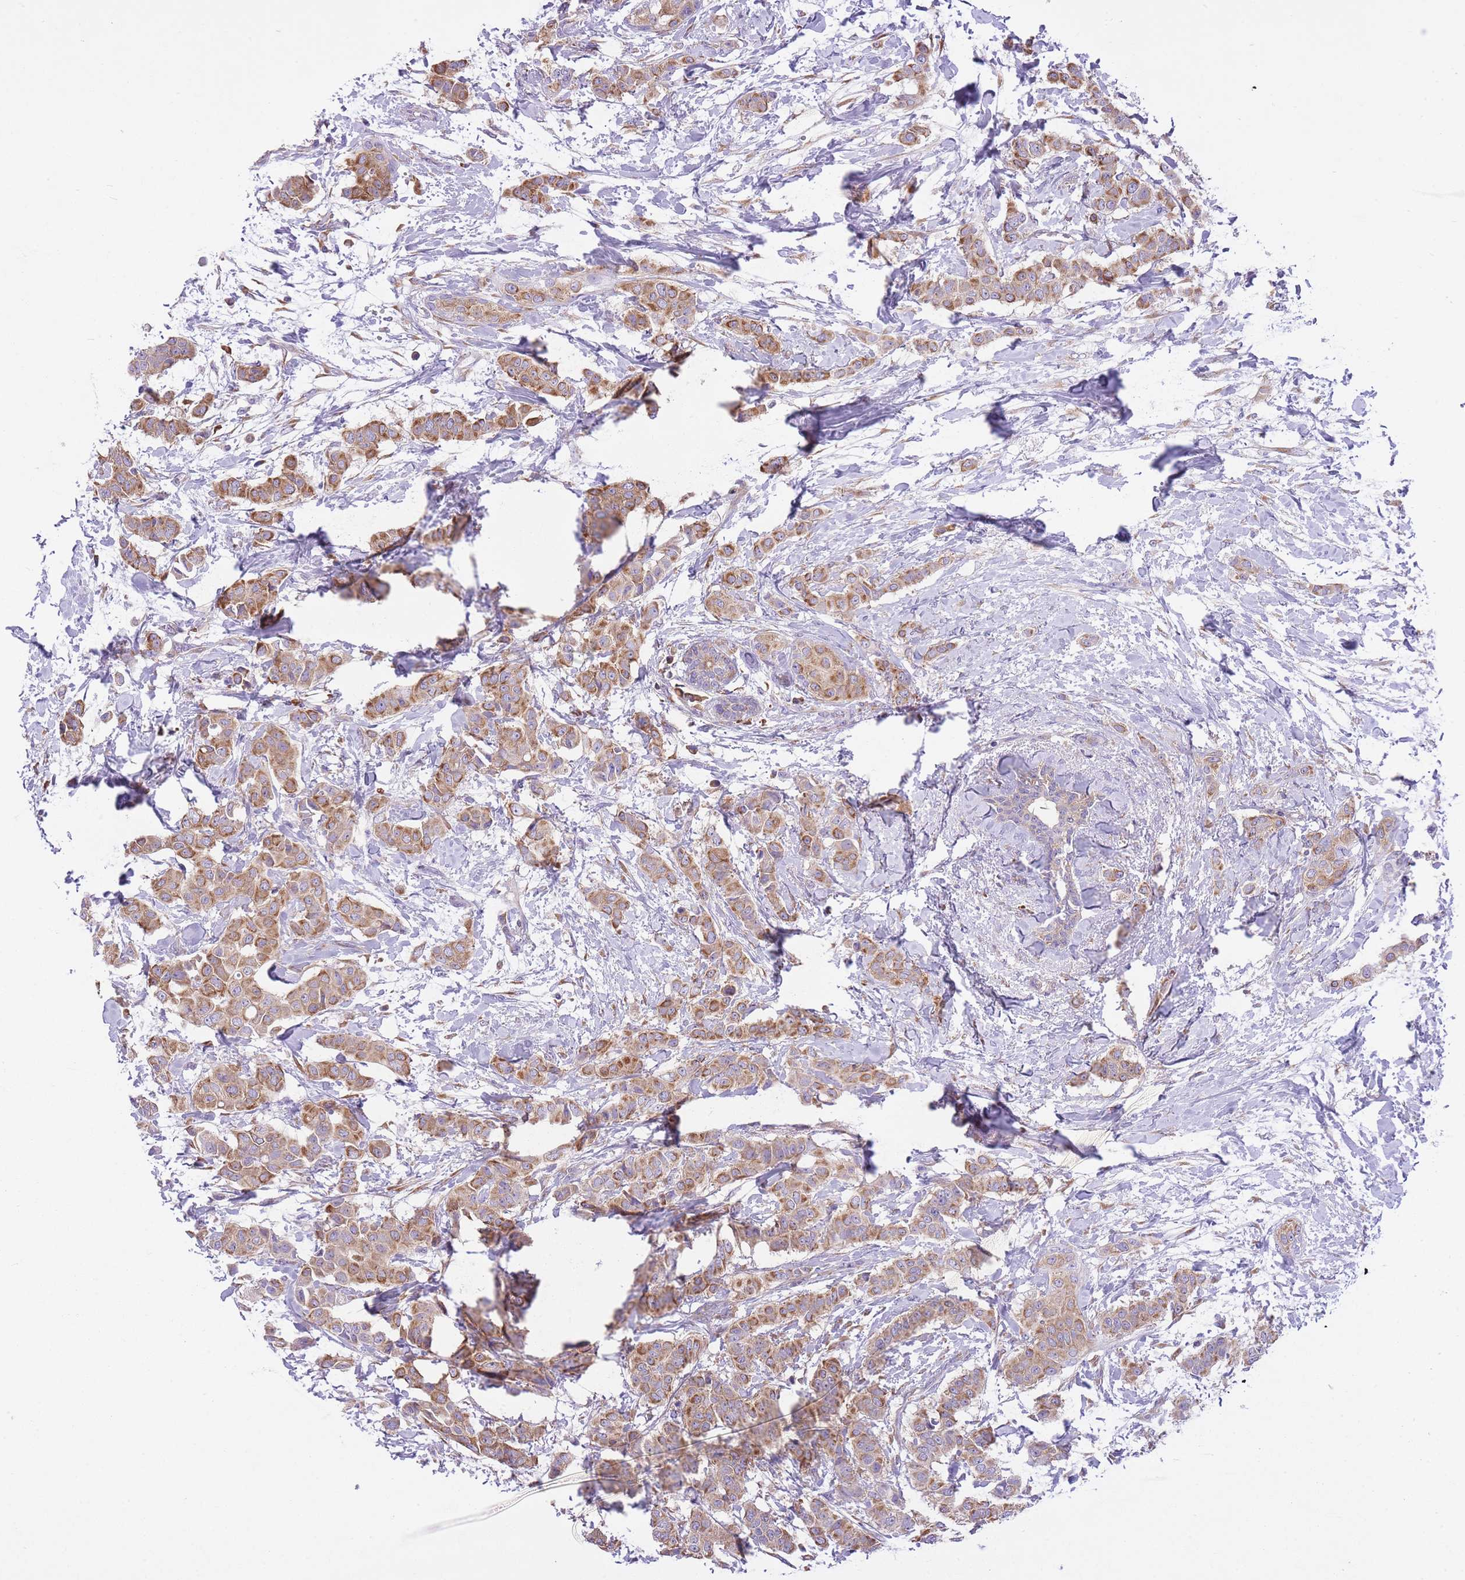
{"staining": {"intensity": "moderate", "quantity": ">75%", "location": "cytoplasmic/membranous"}, "tissue": "breast cancer", "cell_type": "Tumor cells", "image_type": "cancer", "snomed": [{"axis": "morphology", "description": "Duct carcinoma"}, {"axis": "topography", "description": "Breast"}], "caption": "IHC of human breast intraductal carcinoma reveals medium levels of moderate cytoplasmic/membranous expression in approximately >75% of tumor cells.", "gene": "ZNF501", "patient": {"sex": "female", "age": 40}}